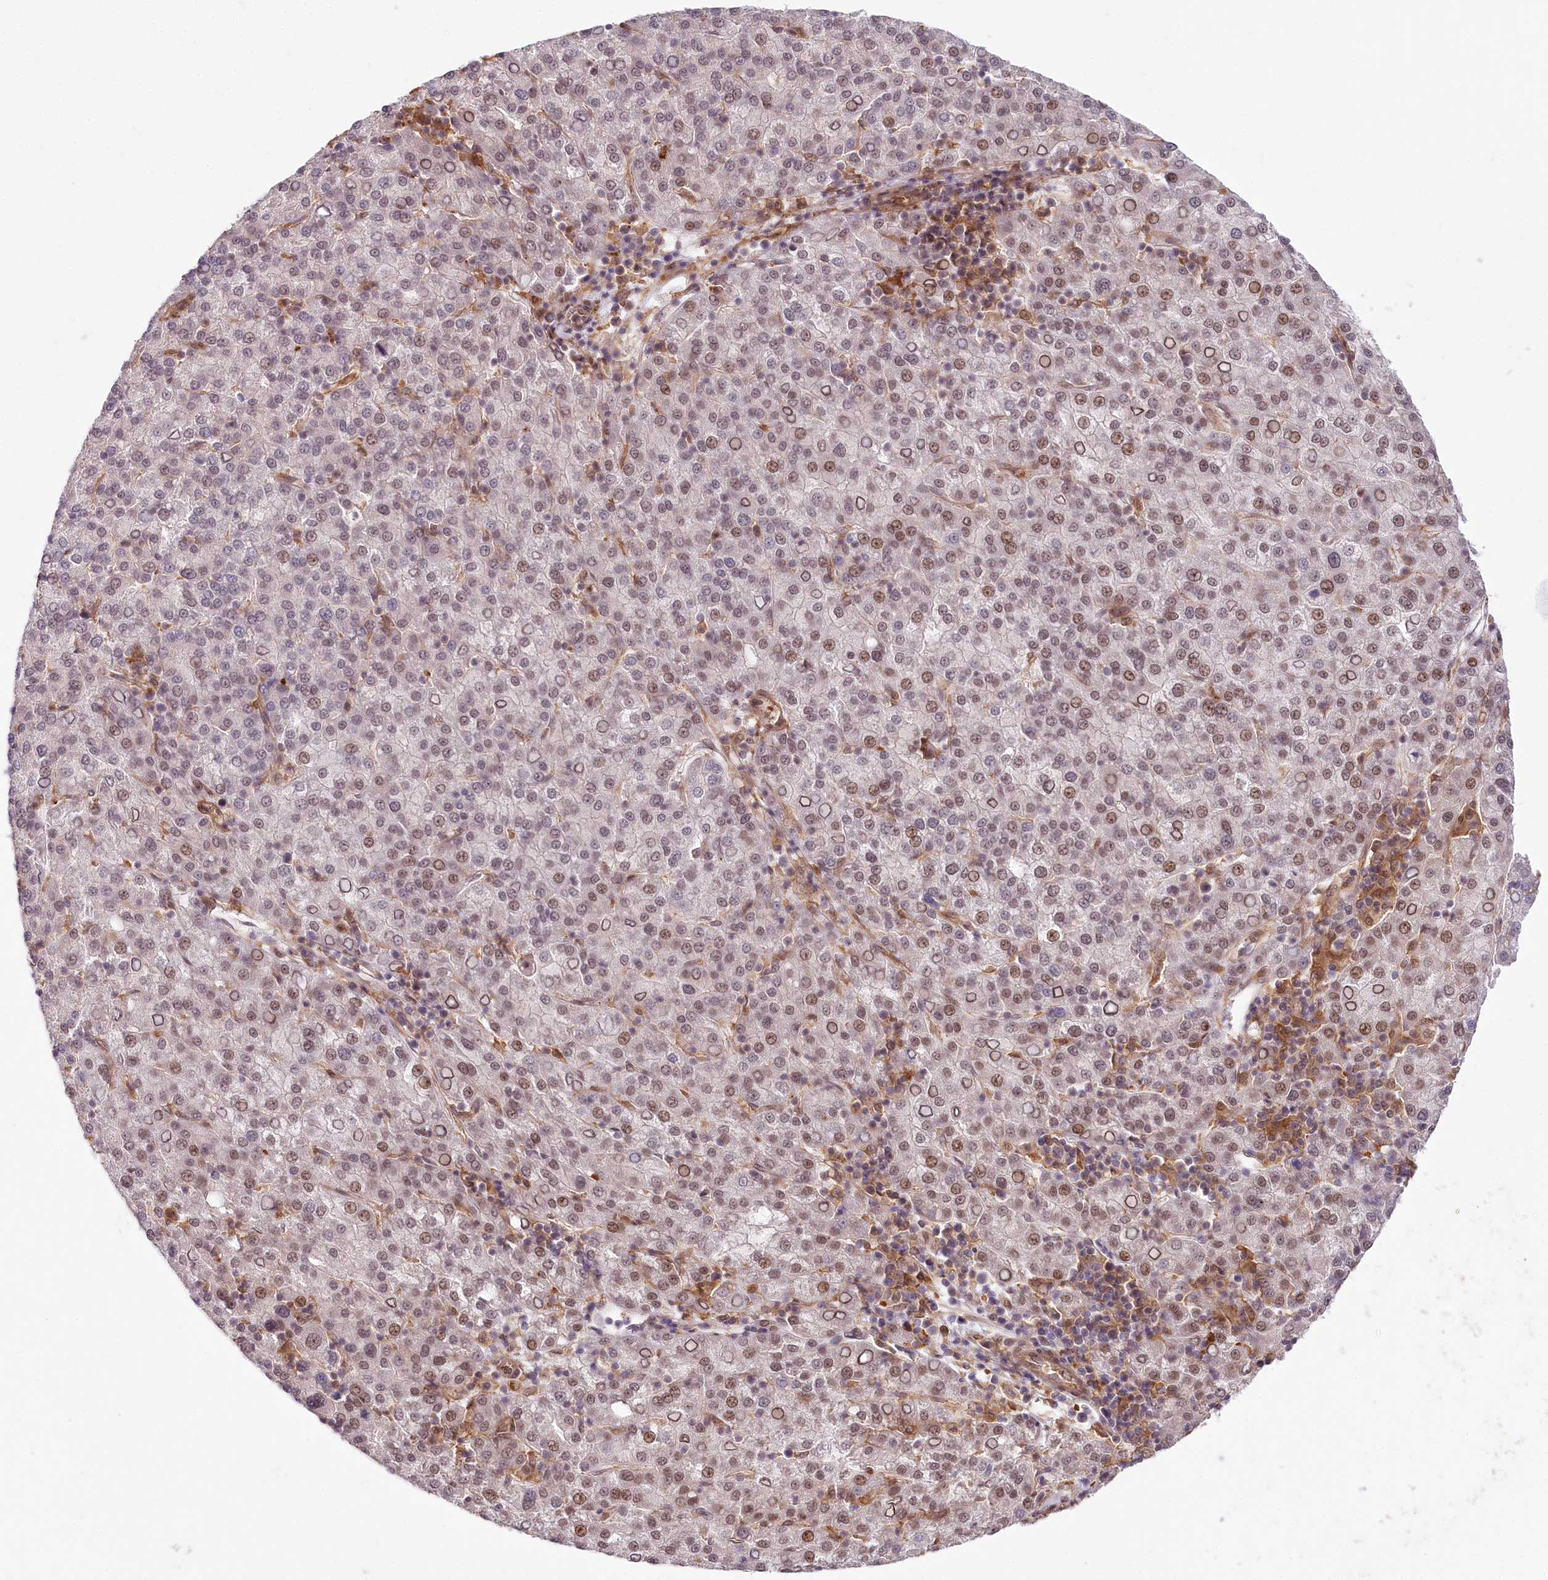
{"staining": {"intensity": "moderate", "quantity": "25%-75%", "location": "nuclear"}, "tissue": "liver cancer", "cell_type": "Tumor cells", "image_type": "cancer", "snomed": [{"axis": "morphology", "description": "Carcinoma, Hepatocellular, NOS"}, {"axis": "topography", "description": "Liver"}], "caption": "Tumor cells exhibit moderate nuclear expression in approximately 25%-75% of cells in hepatocellular carcinoma (liver). The staining is performed using DAB brown chromogen to label protein expression. The nuclei are counter-stained blue using hematoxylin.", "gene": "TUBGCP2", "patient": {"sex": "female", "age": 58}}